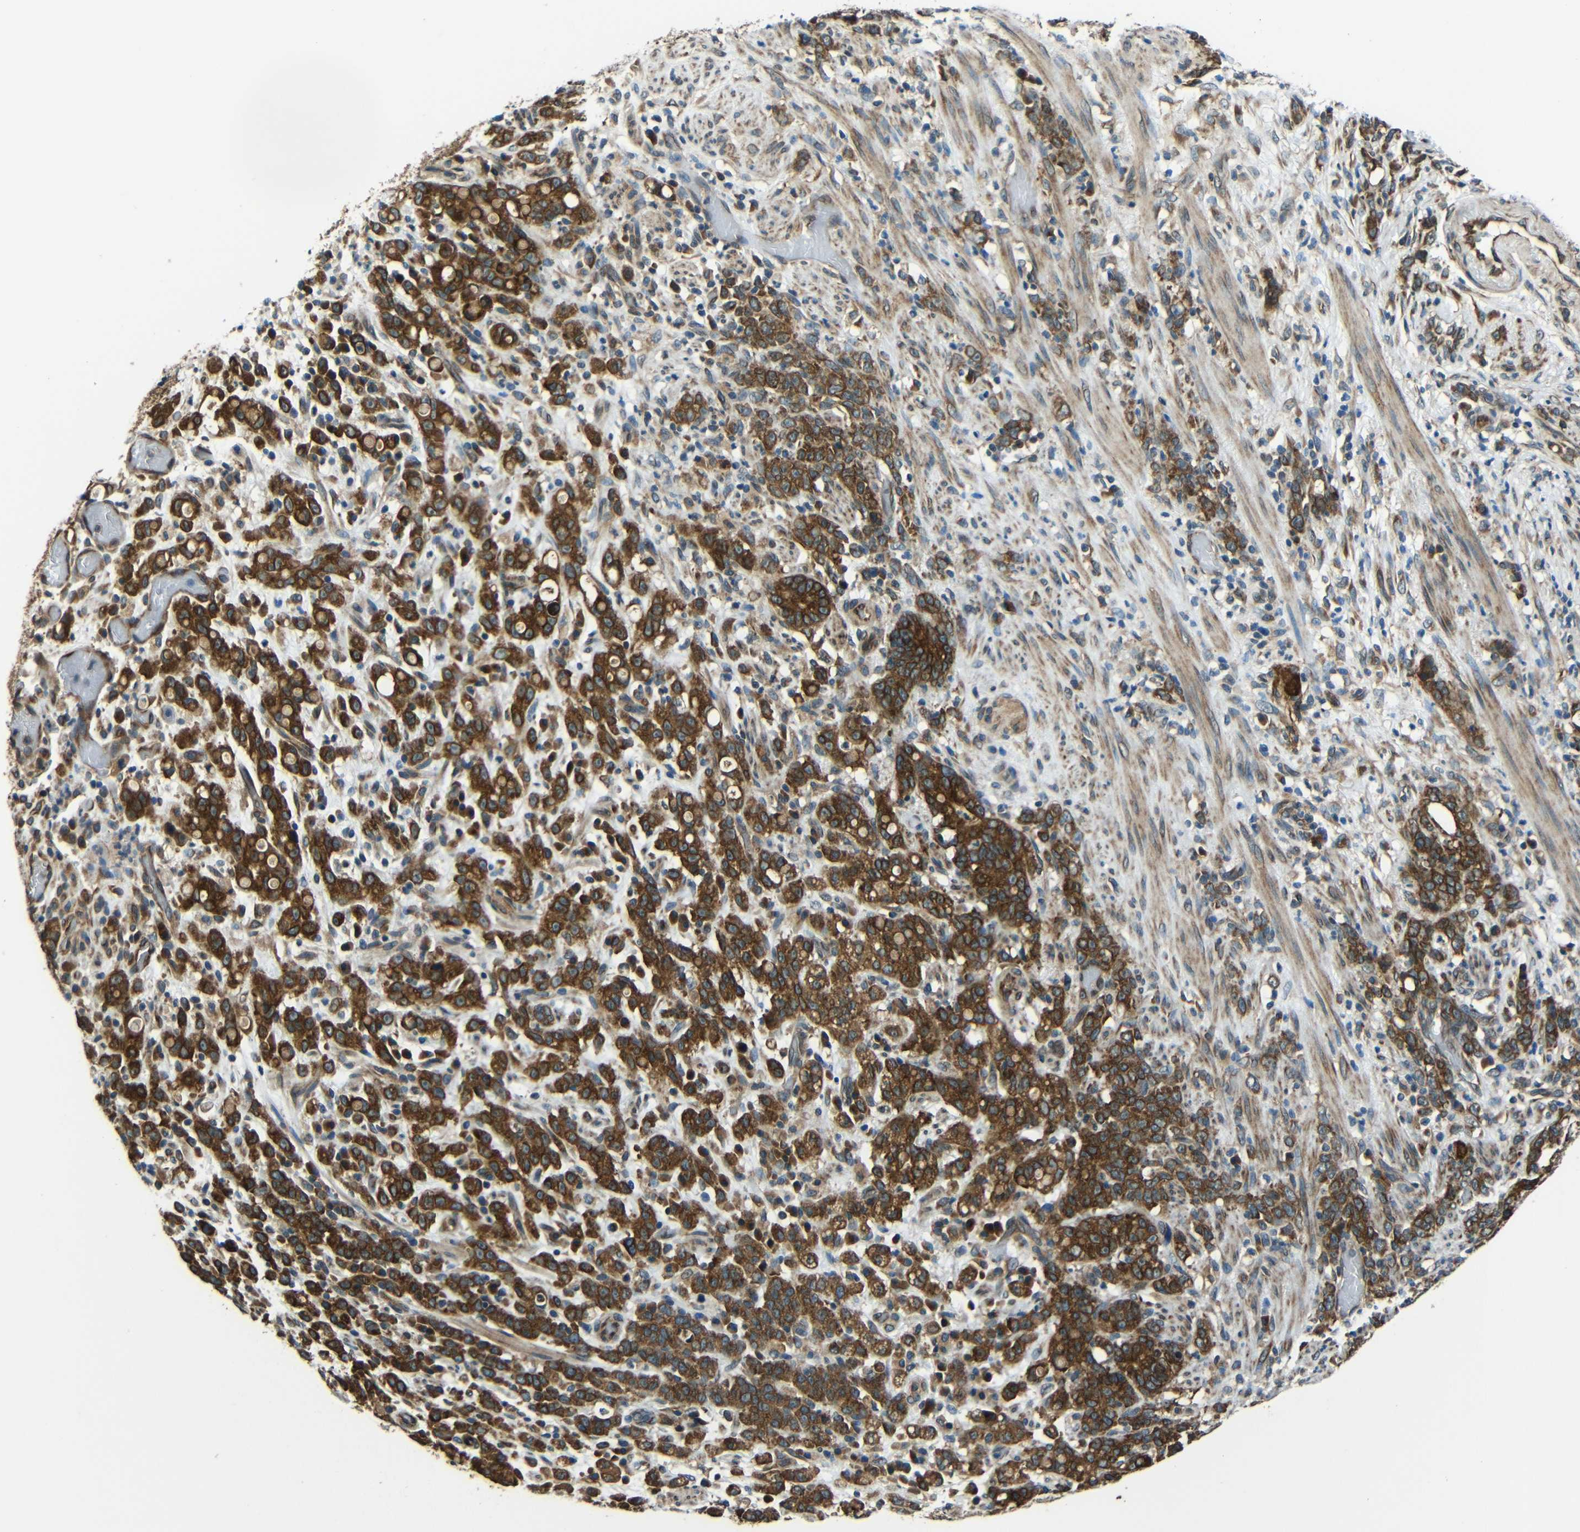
{"staining": {"intensity": "strong", "quantity": ">75%", "location": "cytoplasmic/membranous"}, "tissue": "stomach cancer", "cell_type": "Tumor cells", "image_type": "cancer", "snomed": [{"axis": "morphology", "description": "Adenocarcinoma, NOS"}, {"axis": "topography", "description": "Stomach, lower"}], "caption": "Protein expression analysis of stomach adenocarcinoma exhibits strong cytoplasmic/membranous positivity in about >75% of tumor cells. Using DAB (brown) and hematoxylin (blue) stains, captured at high magnification using brightfield microscopy.", "gene": "VAPB", "patient": {"sex": "male", "age": 88}}